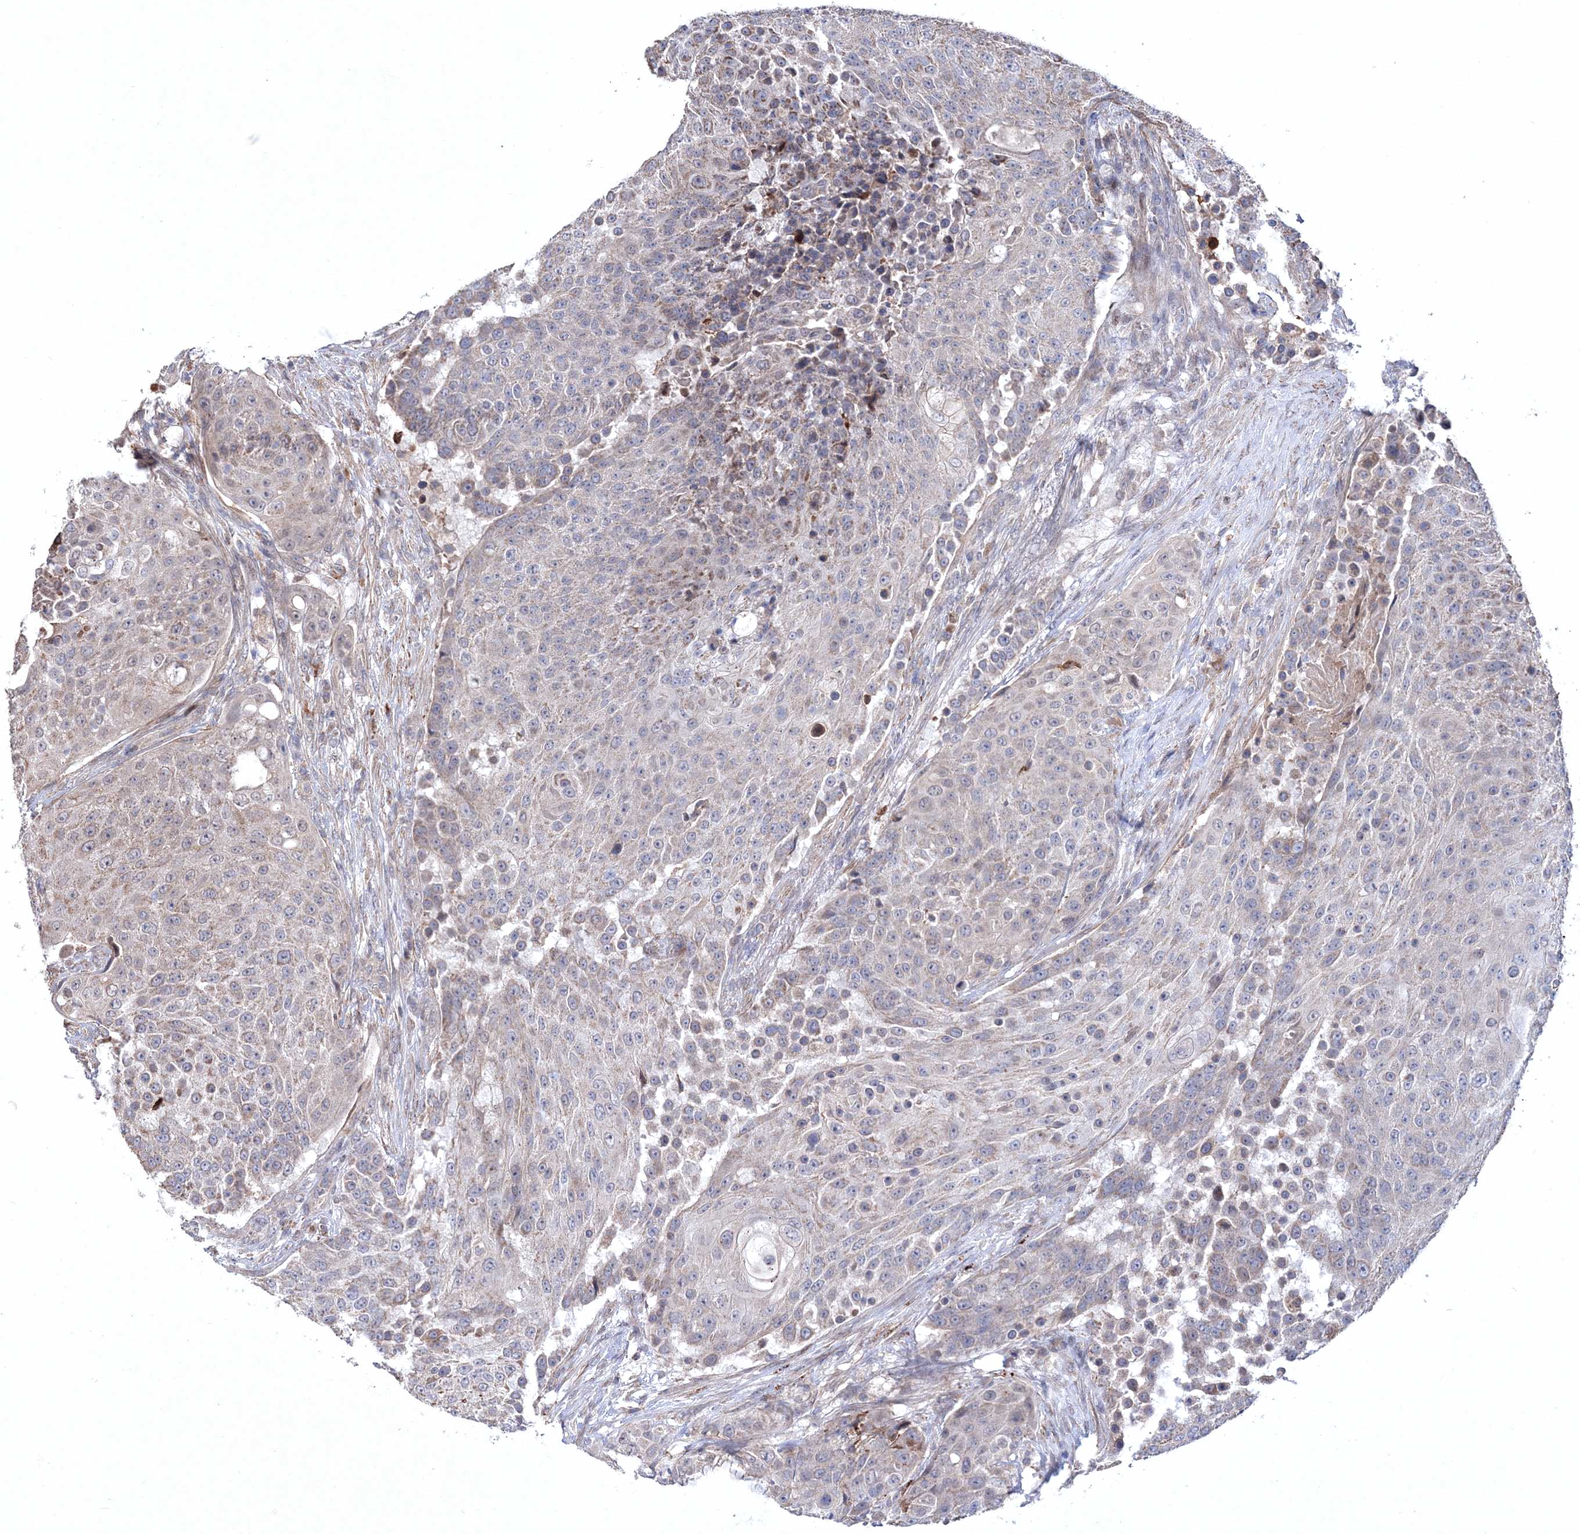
{"staining": {"intensity": "moderate", "quantity": "<25%", "location": "cytoplasmic/membranous"}, "tissue": "urothelial cancer", "cell_type": "Tumor cells", "image_type": "cancer", "snomed": [{"axis": "morphology", "description": "Urothelial carcinoma, High grade"}, {"axis": "topography", "description": "Urinary bladder"}], "caption": "An image showing moderate cytoplasmic/membranous staining in about <25% of tumor cells in urothelial carcinoma (high-grade), as visualized by brown immunohistochemical staining.", "gene": "PPP2R2B", "patient": {"sex": "female", "age": 63}}